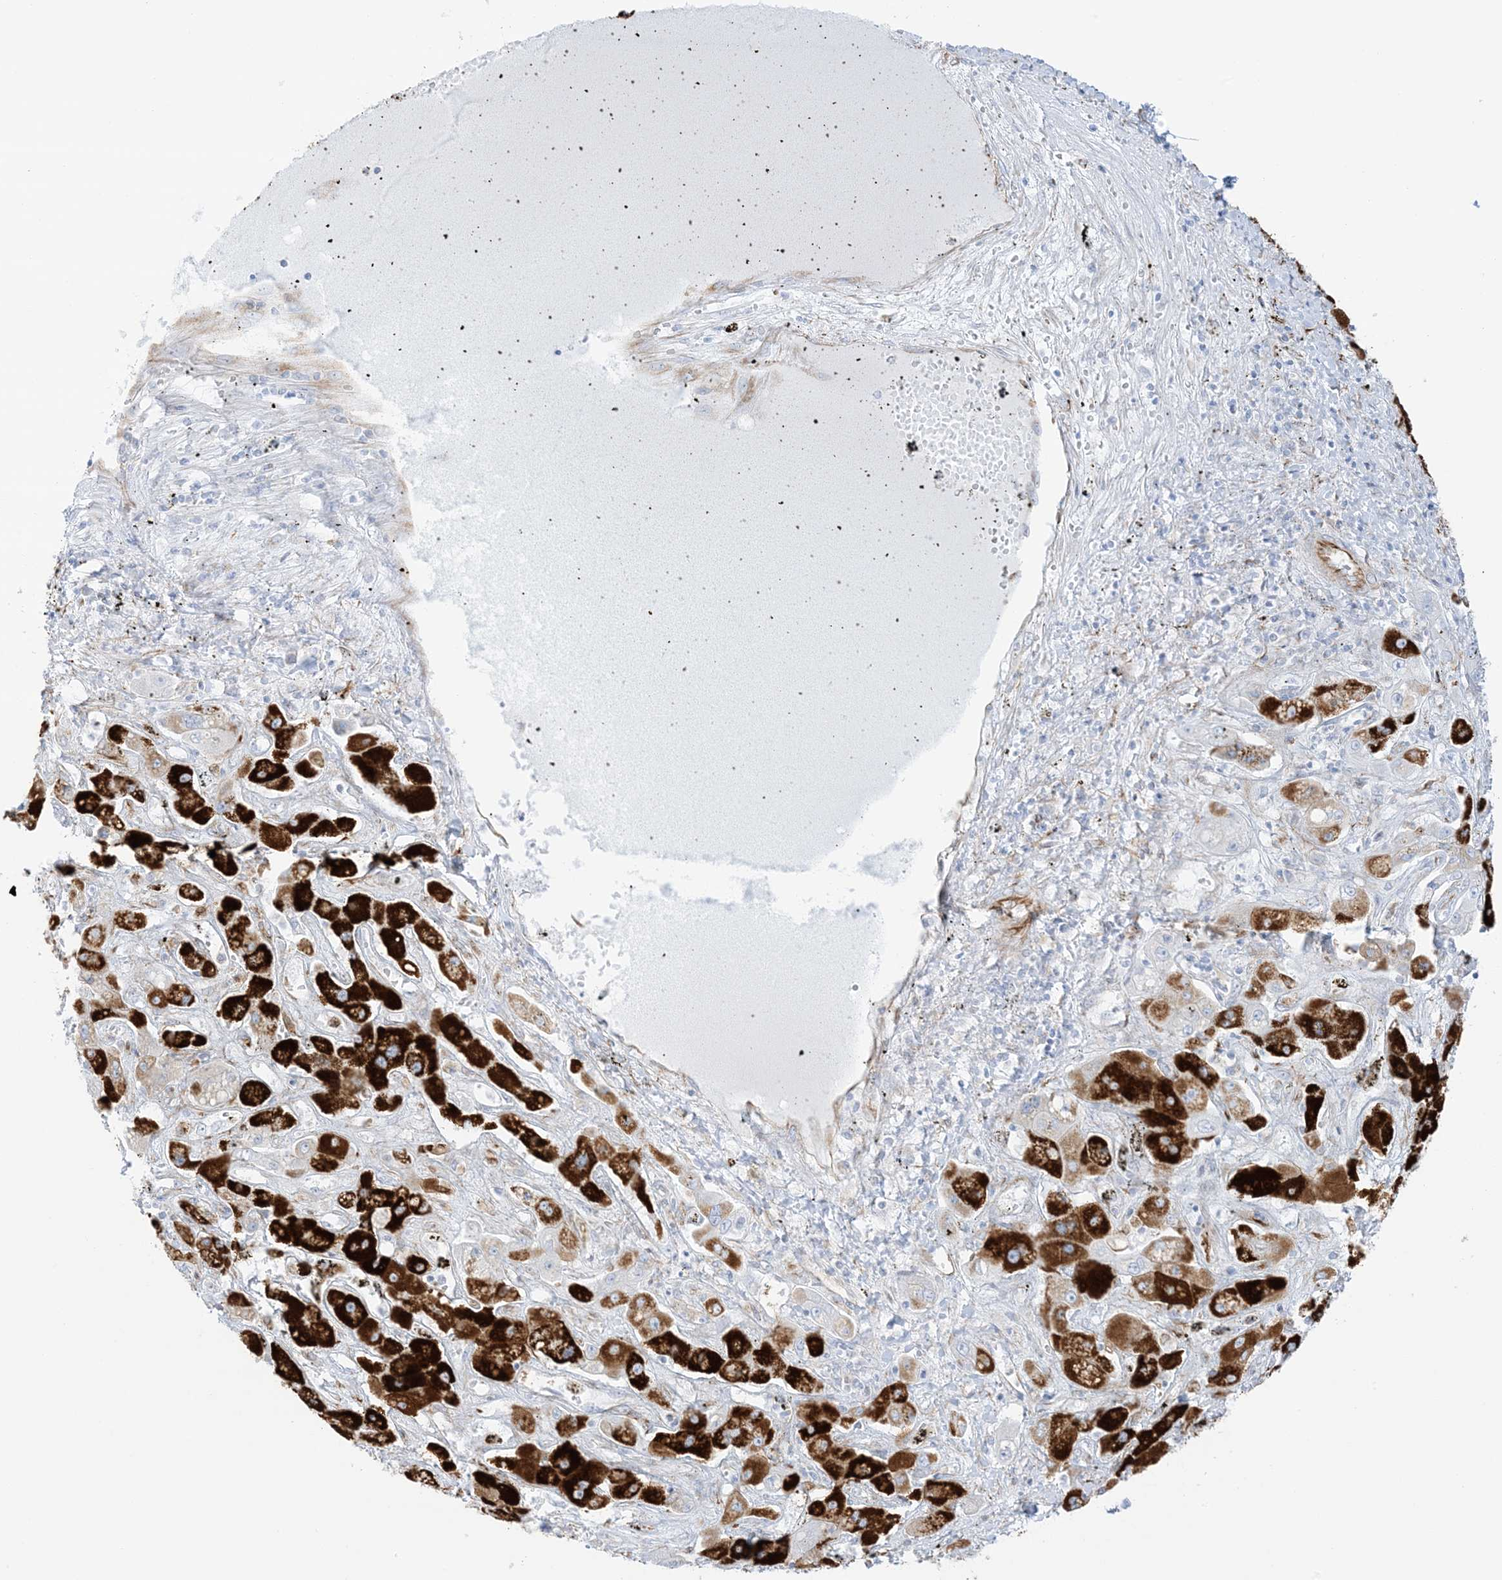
{"staining": {"intensity": "strong", "quantity": "25%-75%", "location": "cytoplasmic/membranous"}, "tissue": "liver cancer", "cell_type": "Tumor cells", "image_type": "cancer", "snomed": [{"axis": "morphology", "description": "Cholangiocarcinoma"}, {"axis": "topography", "description": "Liver"}], "caption": "Liver cancer (cholangiocarcinoma) tissue reveals strong cytoplasmic/membranous positivity in approximately 25%-75% of tumor cells, visualized by immunohistochemistry.", "gene": "PID1", "patient": {"sex": "male", "age": 67}}